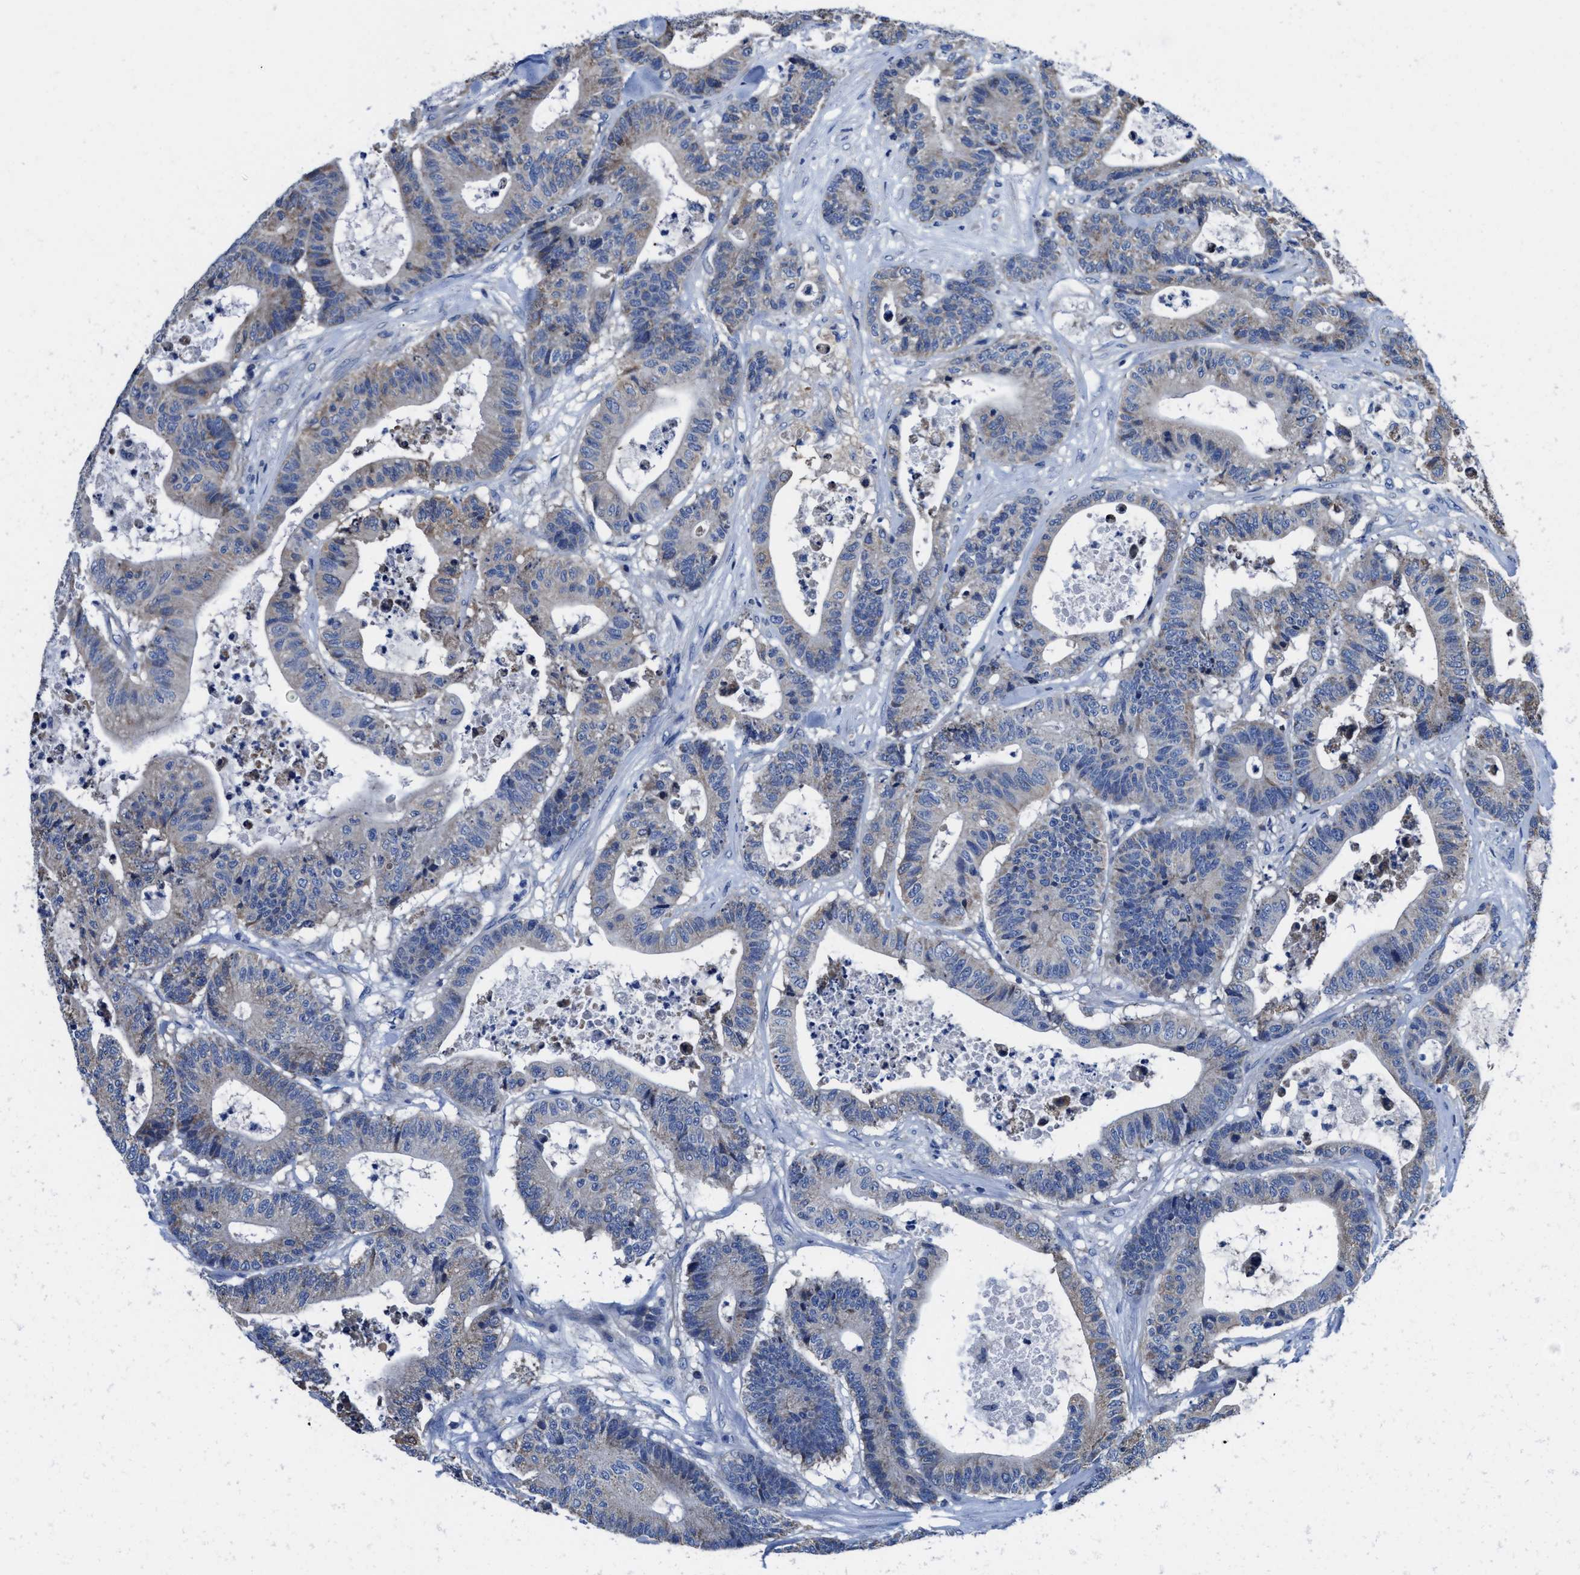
{"staining": {"intensity": "weak", "quantity": "<25%", "location": "cytoplasmic/membranous"}, "tissue": "colorectal cancer", "cell_type": "Tumor cells", "image_type": "cancer", "snomed": [{"axis": "morphology", "description": "Adenocarcinoma, NOS"}, {"axis": "topography", "description": "Colon"}], "caption": "Immunohistochemistry photomicrograph of human colorectal cancer (adenocarcinoma) stained for a protein (brown), which displays no positivity in tumor cells. (DAB (3,3'-diaminobenzidine) IHC visualized using brightfield microscopy, high magnification).", "gene": "TMEM30A", "patient": {"sex": "female", "age": 84}}